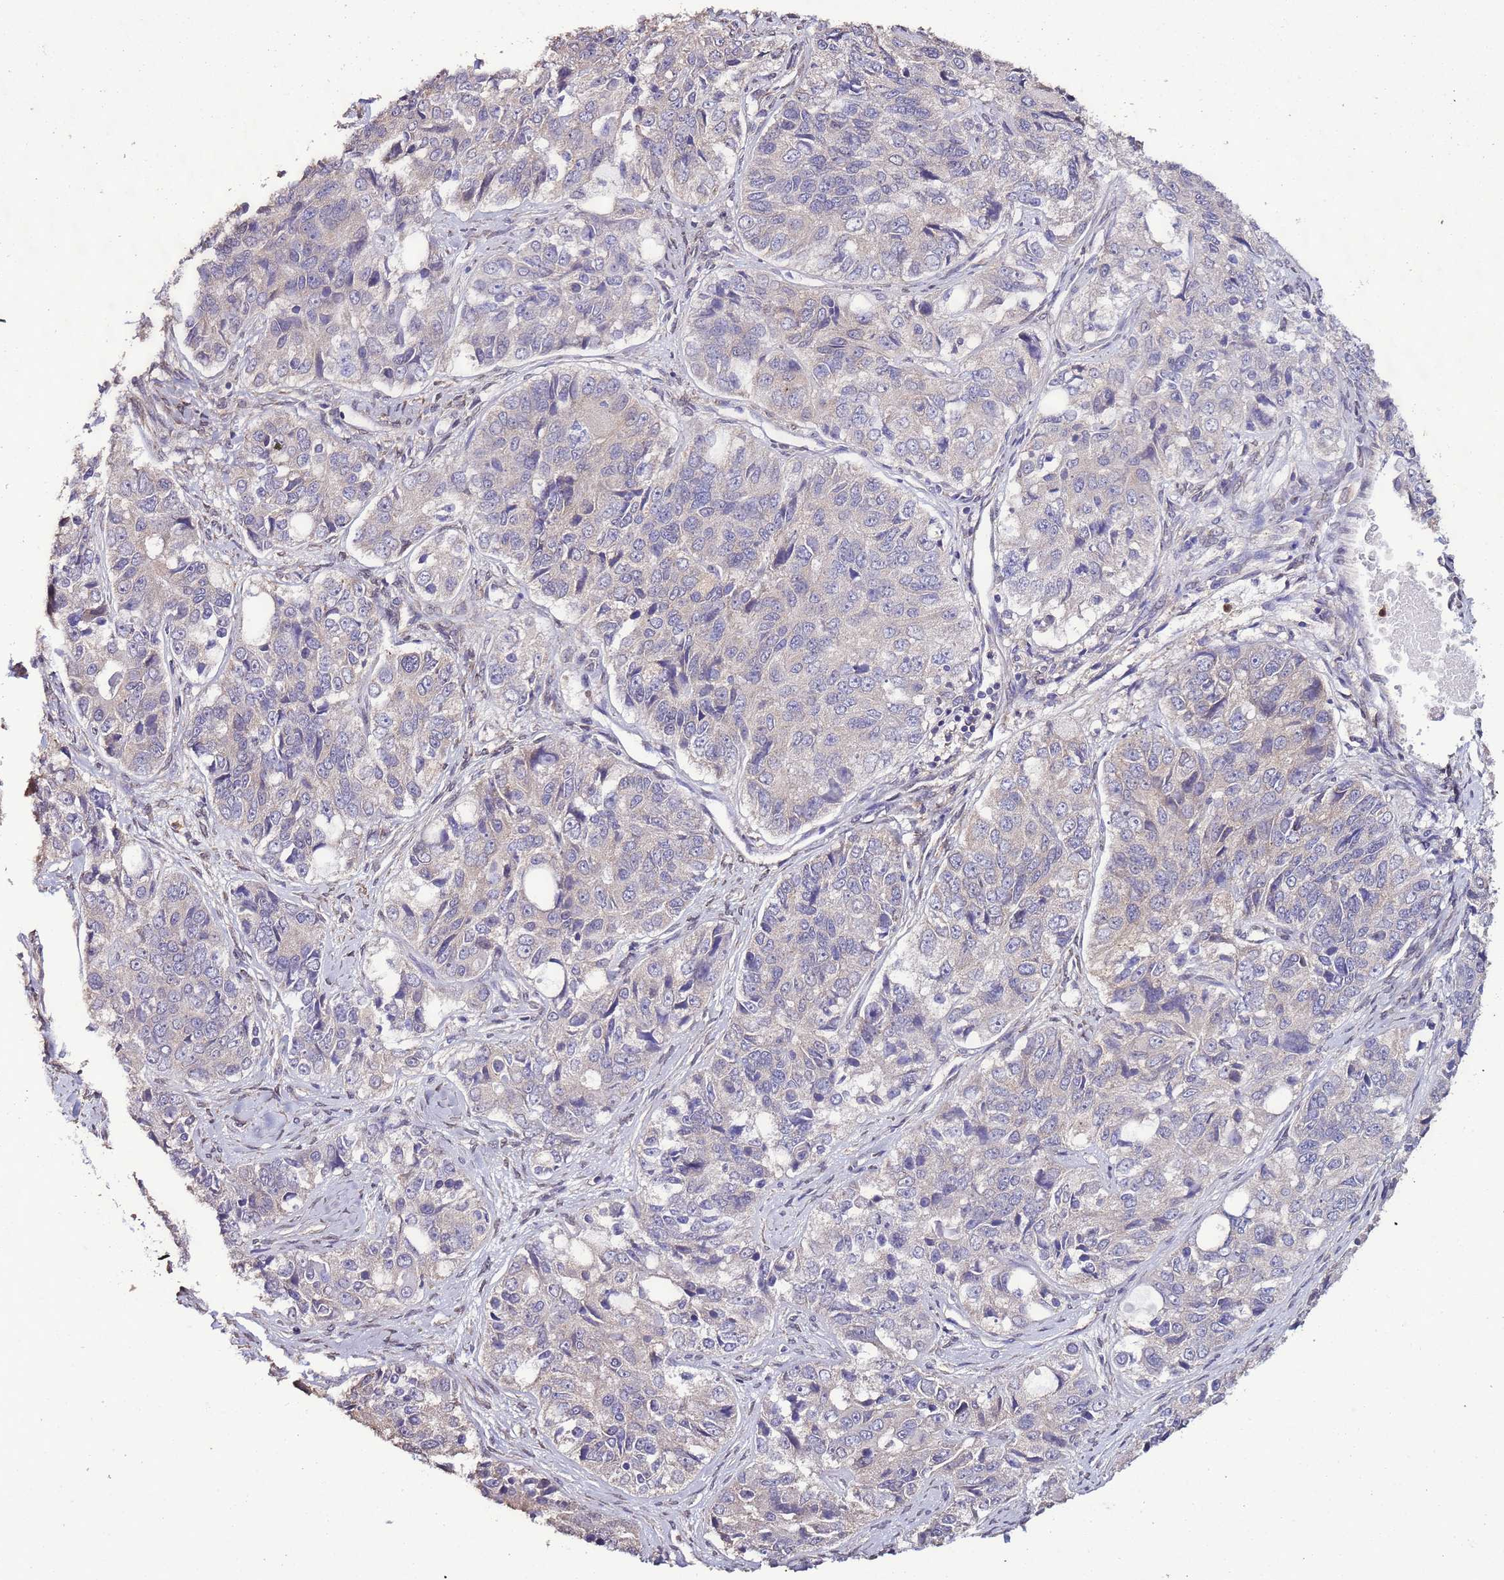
{"staining": {"intensity": "negative", "quantity": "none", "location": "none"}, "tissue": "ovarian cancer", "cell_type": "Tumor cells", "image_type": "cancer", "snomed": [{"axis": "morphology", "description": "Carcinoma, endometroid"}, {"axis": "topography", "description": "Ovary"}], "caption": "Photomicrograph shows no significant protein expression in tumor cells of endometroid carcinoma (ovarian).", "gene": "SLC41A3", "patient": {"sex": "female", "age": 51}}